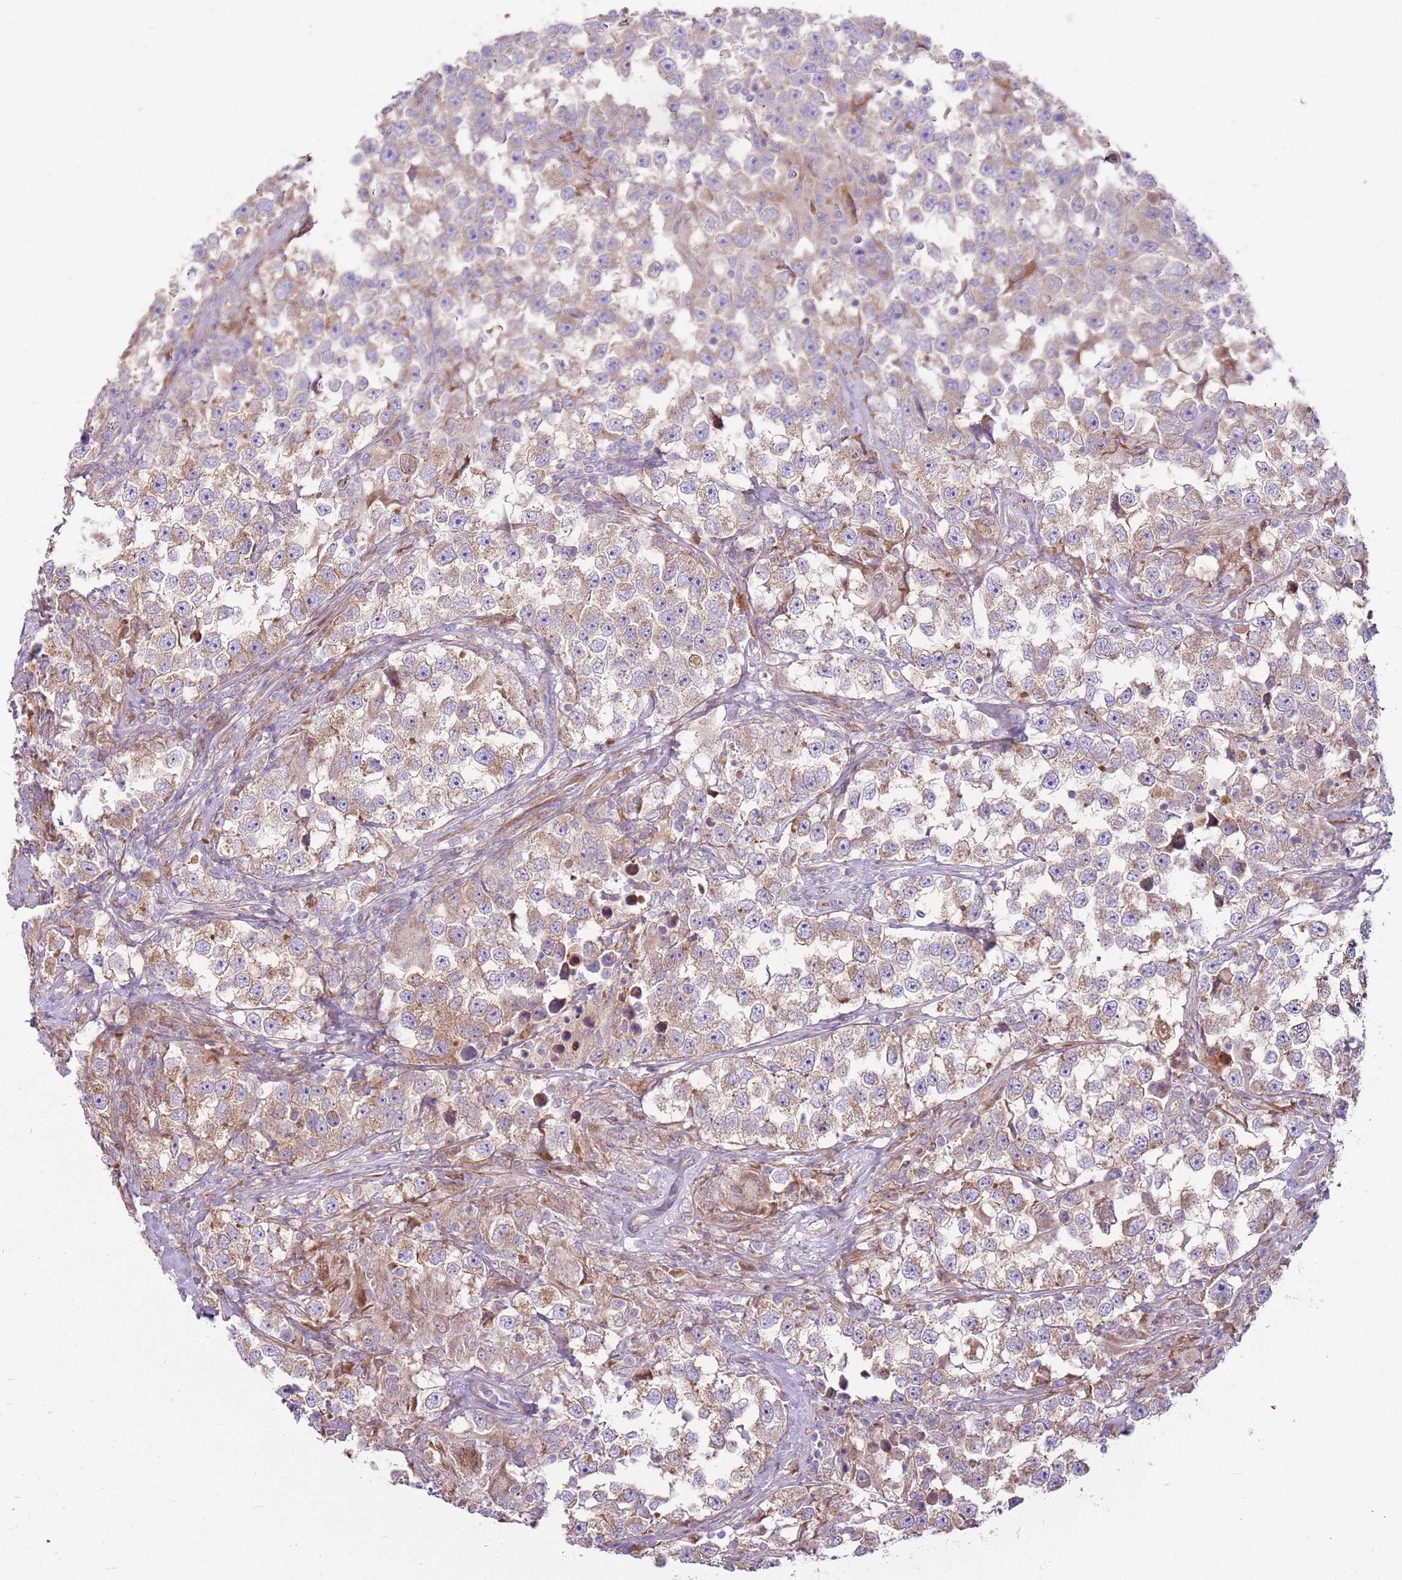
{"staining": {"intensity": "weak", "quantity": ">75%", "location": "cytoplasmic/membranous"}, "tissue": "testis cancer", "cell_type": "Tumor cells", "image_type": "cancer", "snomed": [{"axis": "morphology", "description": "Seminoma, NOS"}, {"axis": "topography", "description": "Testis"}], "caption": "Human seminoma (testis) stained with a brown dye exhibits weak cytoplasmic/membranous positive positivity in about >75% of tumor cells.", "gene": "EMC1", "patient": {"sex": "male", "age": 46}}